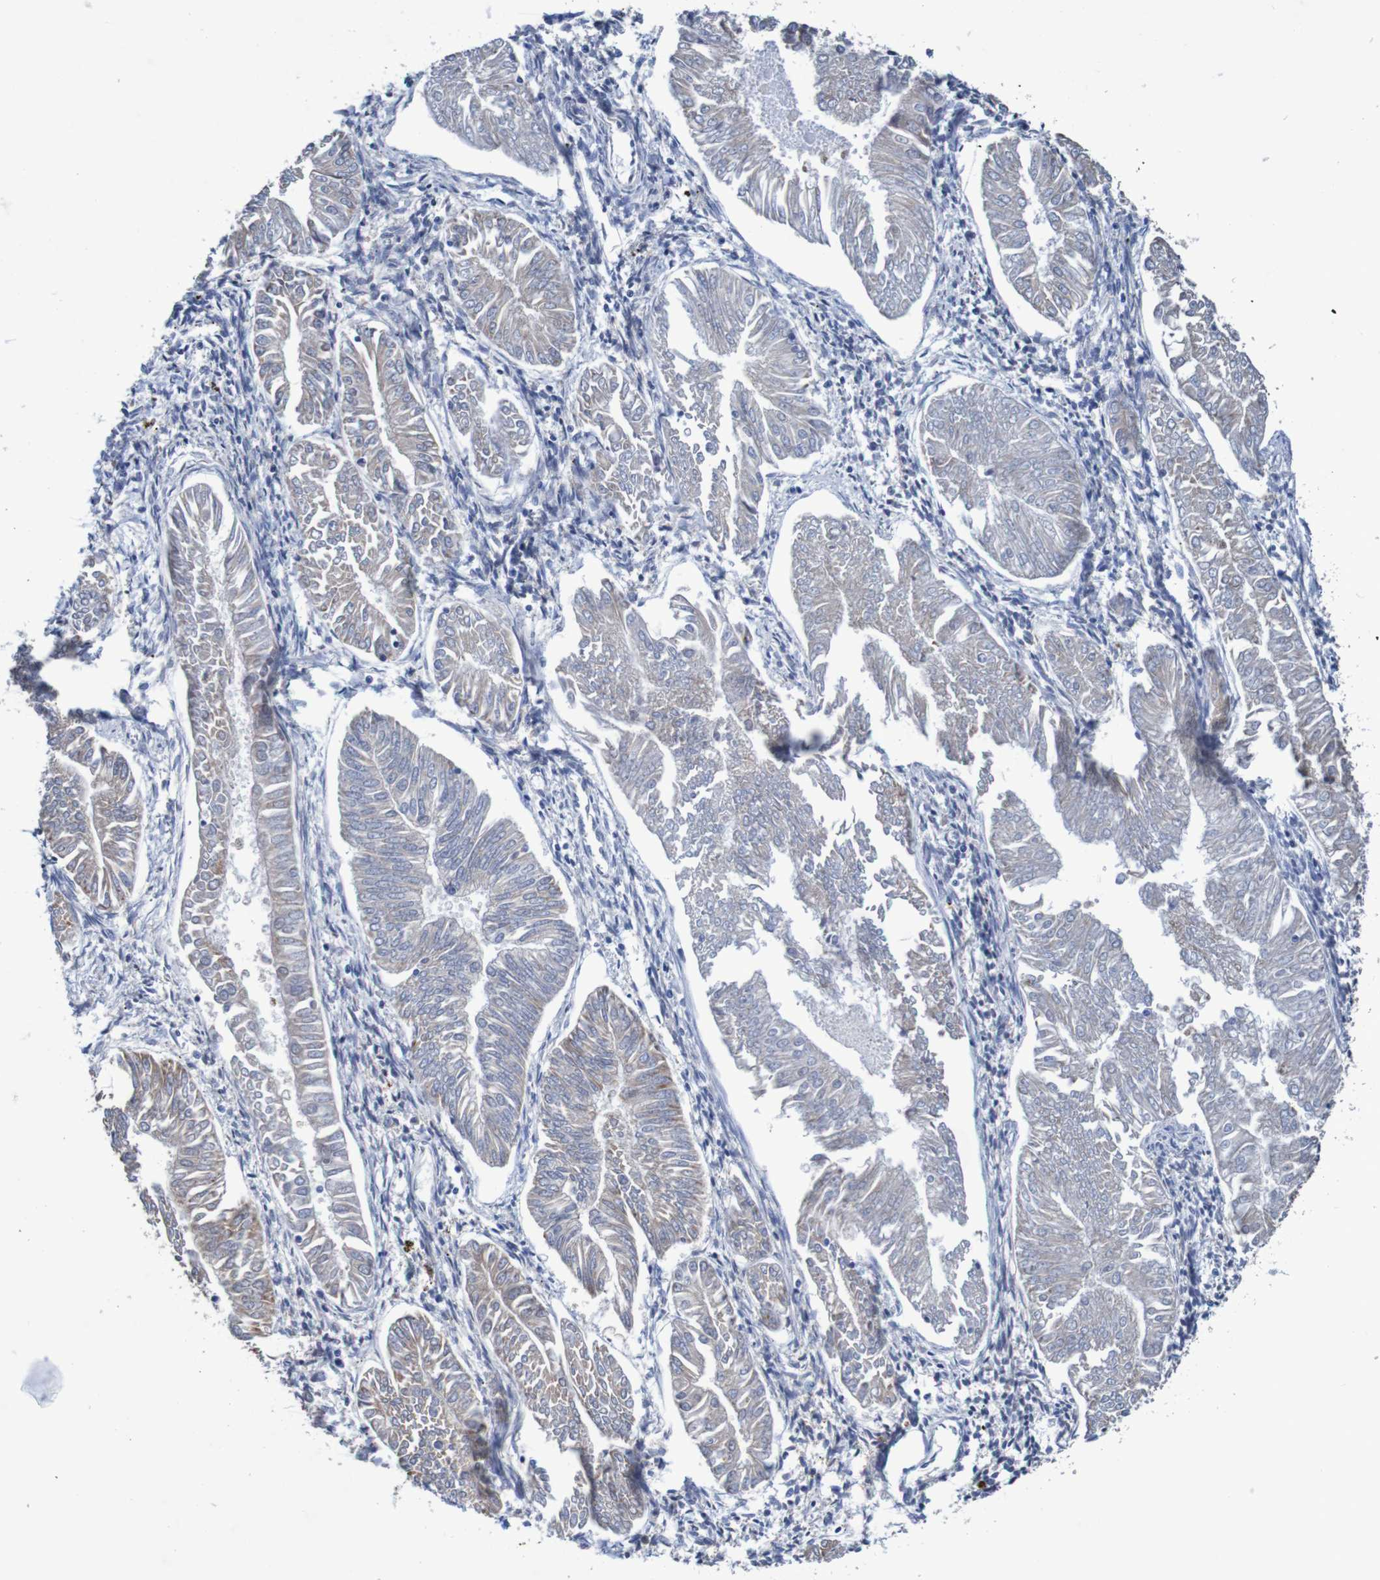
{"staining": {"intensity": "weak", "quantity": "25%-75%", "location": "cytoplasmic/membranous"}, "tissue": "endometrial cancer", "cell_type": "Tumor cells", "image_type": "cancer", "snomed": [{"axis": "morphology", "description": "Adenocarcinoma, NOS"}, {"axis": "topography", "description": "Endometrium"}], "caption": "A micrograph of human endometrial cancer stained for a protein shows weak cytoplasmic/membranous brown staining in tumor cells.", "gene": "FIBP", "patient": {"sex": "female", "age": 53}}